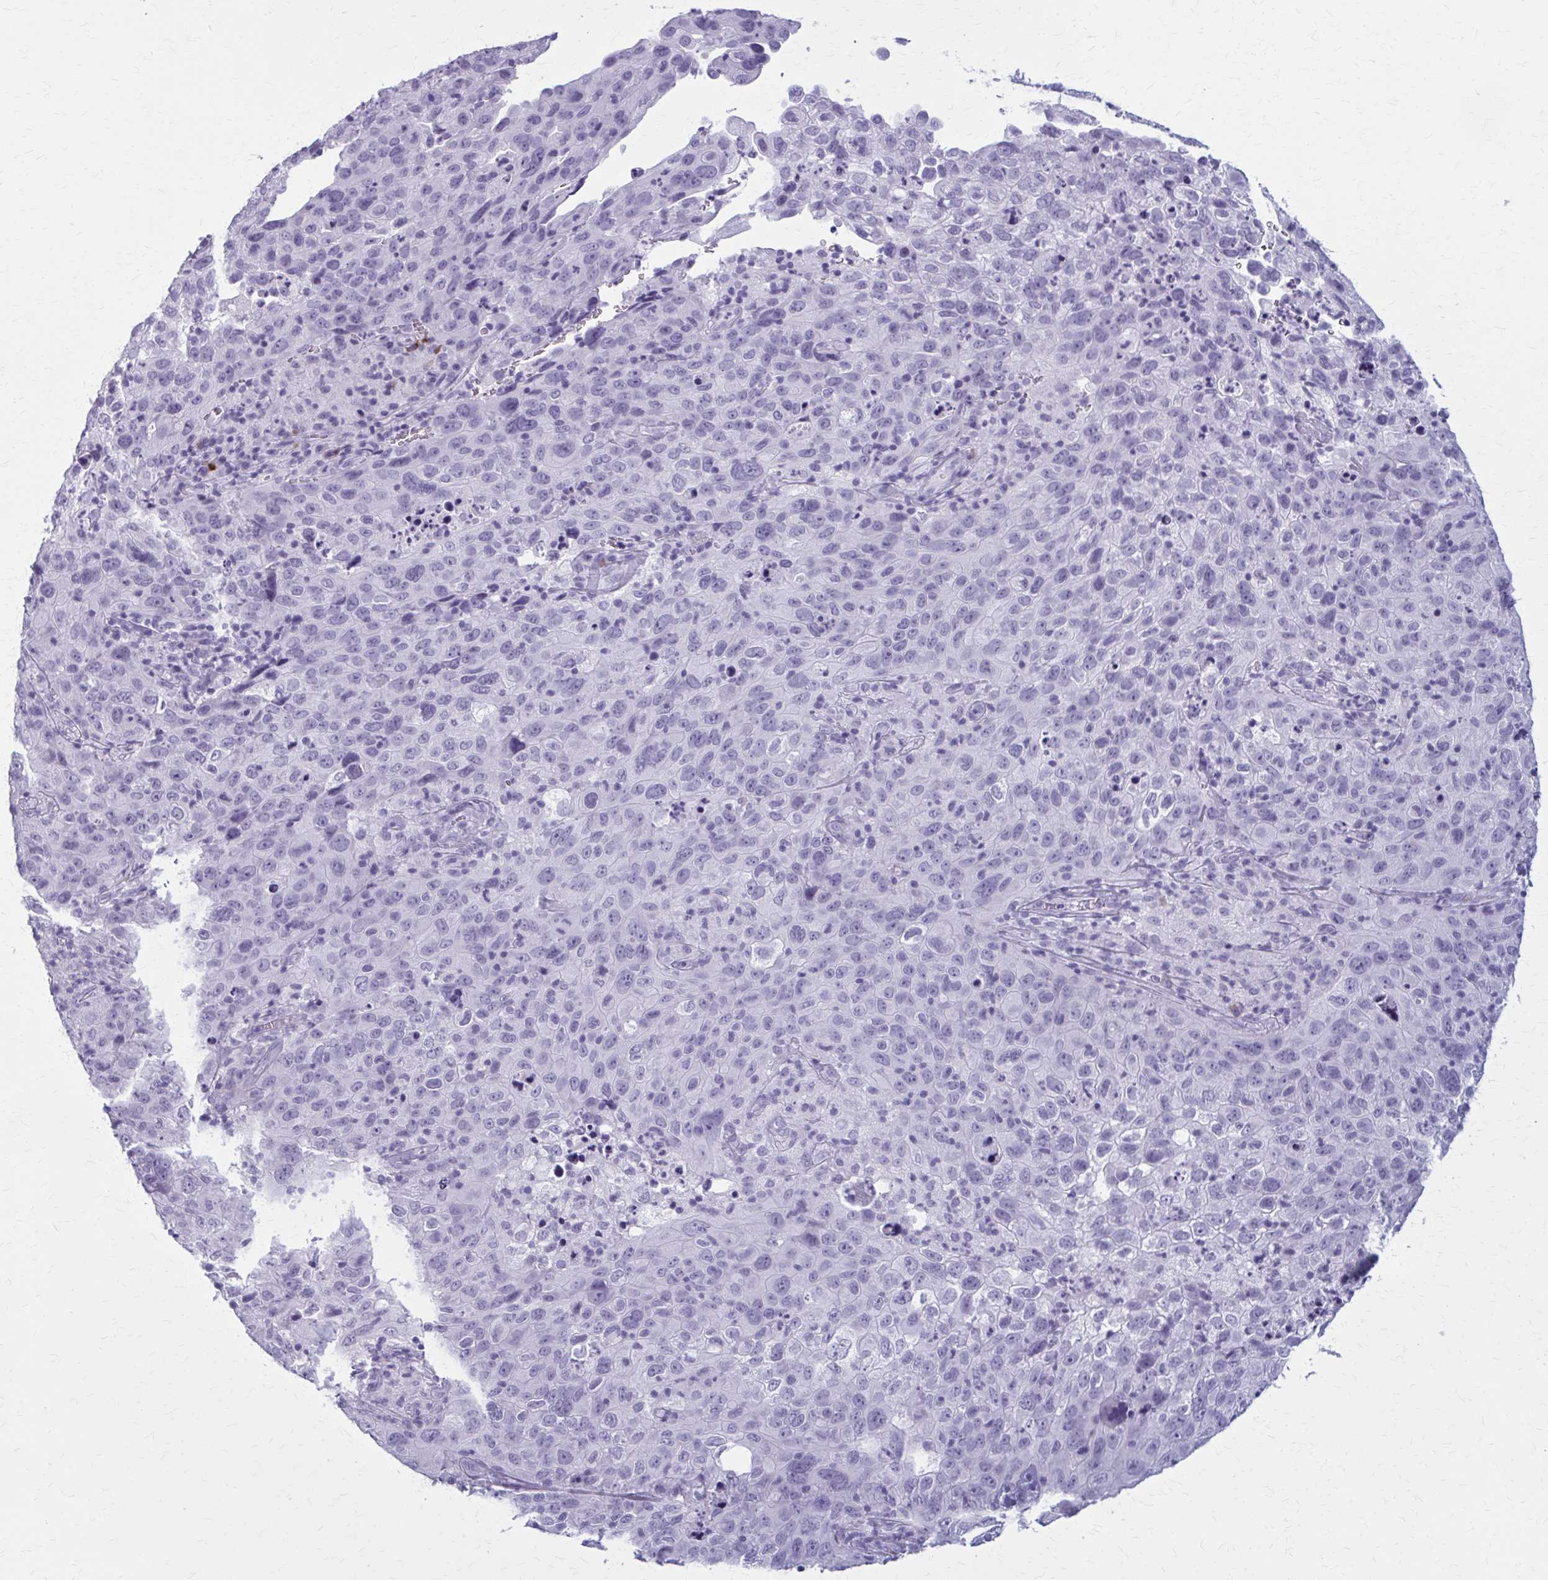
{"staining": {"intensity": "negative", "quantity": "none", "location": "none"}, "tissue": "cervical cancer", "cell_type": "Tumor cells", "image_type": "cancer", "snomed": [{"axis": "morphology", "description": "Squamous cell carcinoma, NOS"}, {"axis": "topography", "description": "Cervix"}], "caption": "IHC image of neoplastic tissue: human cervical squamous cell carcinoma stained with DAB reveals no significant protein expression in tumor cells.", "gene": "ZDHHC7", "patient": {"sex": "female", "age": 44}}